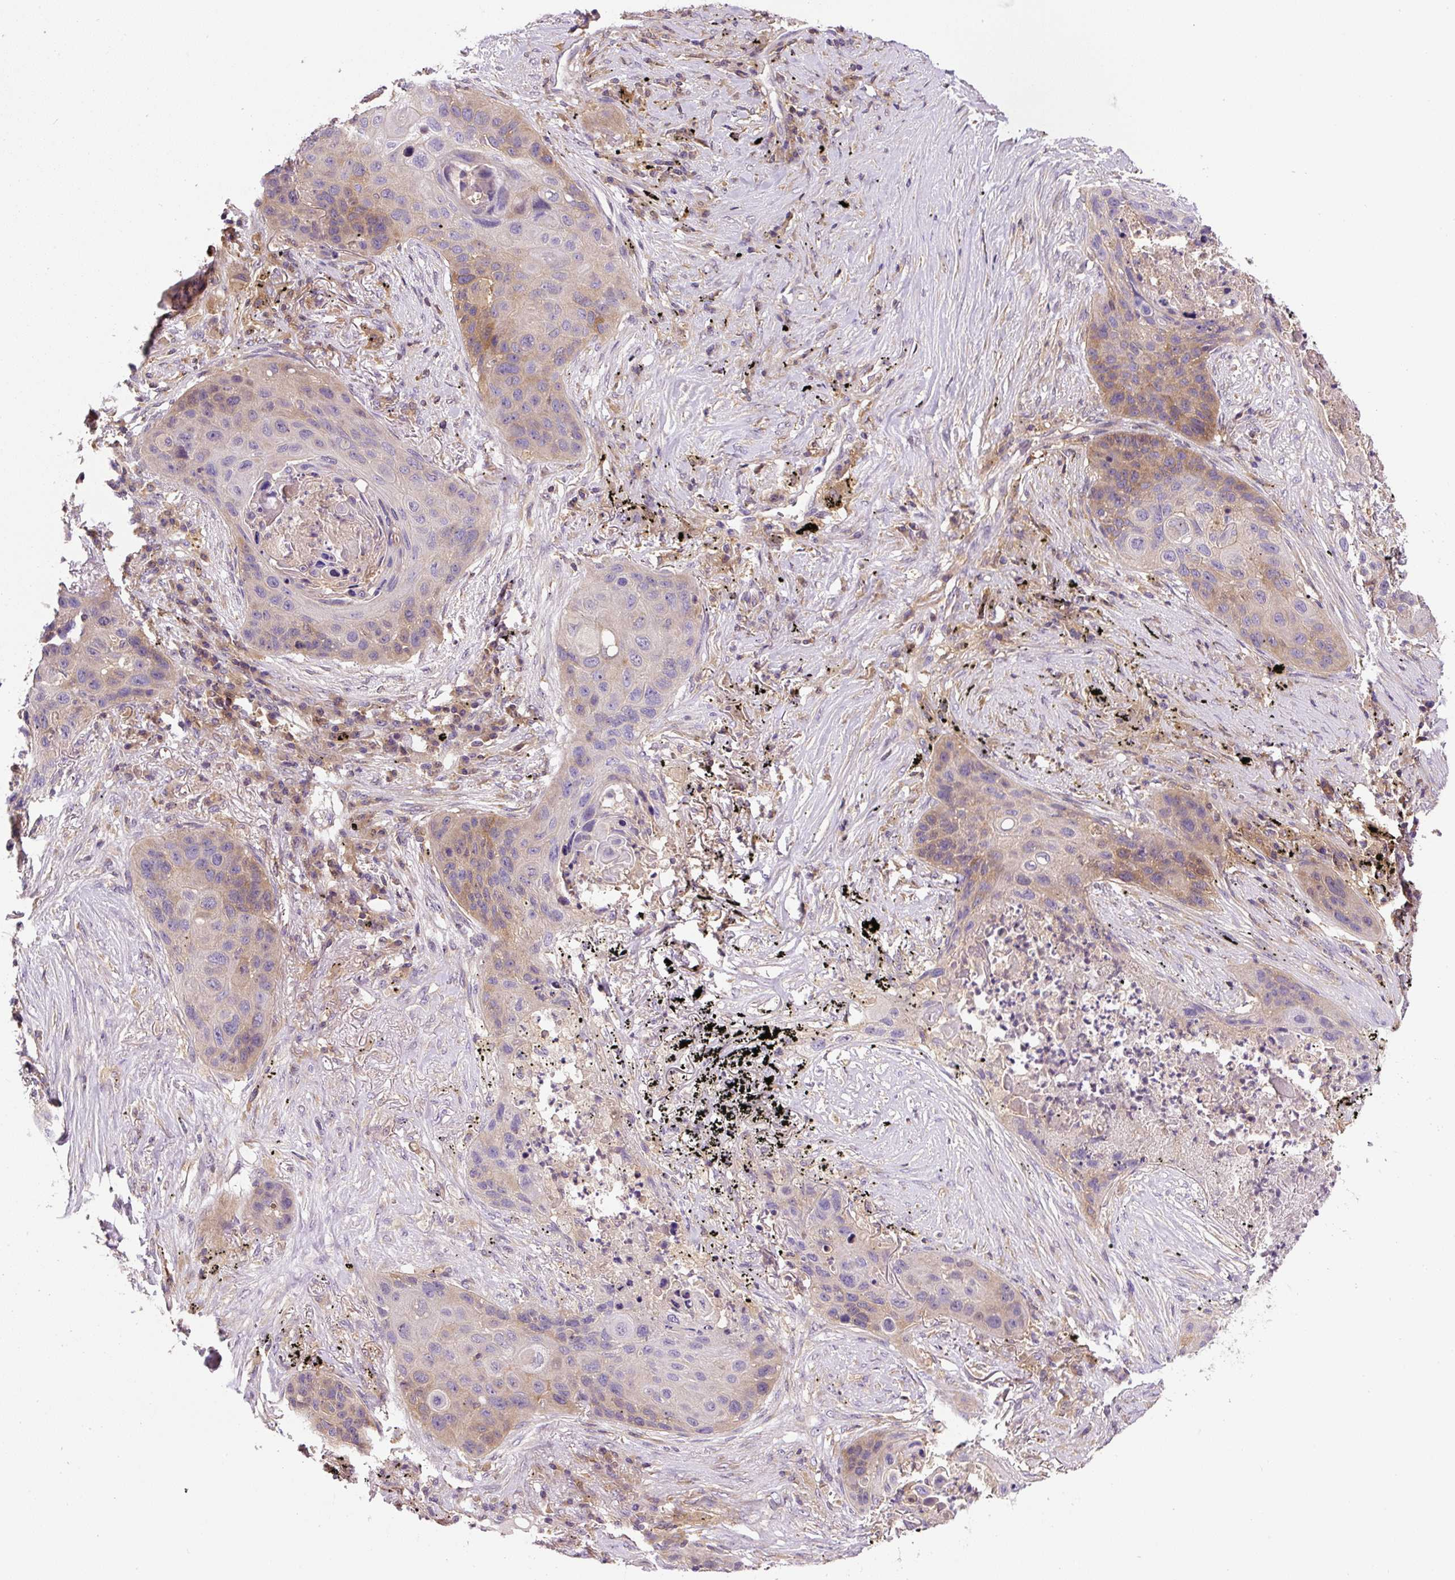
{"staining": {"intensity": "weak", "quantity": "<25%", "location": "cytoplasmic/membranous"}, "tissue": "lung cancer", "cell_type": "Tumor cells", "image_type": "cancer", "snomed": [{"axis": "morphology", "description": "Squamous cell carcinoma, NOS"}, {"axis": "topography", "description": "Lung"}], "caption": "Immunohistochemical staining of human lung cancer (squamous cell carcinoma) displays no significant staining in tumor cells.", "gene": "CCDC28A", "patient": {"sex": "female", "age": 63}}